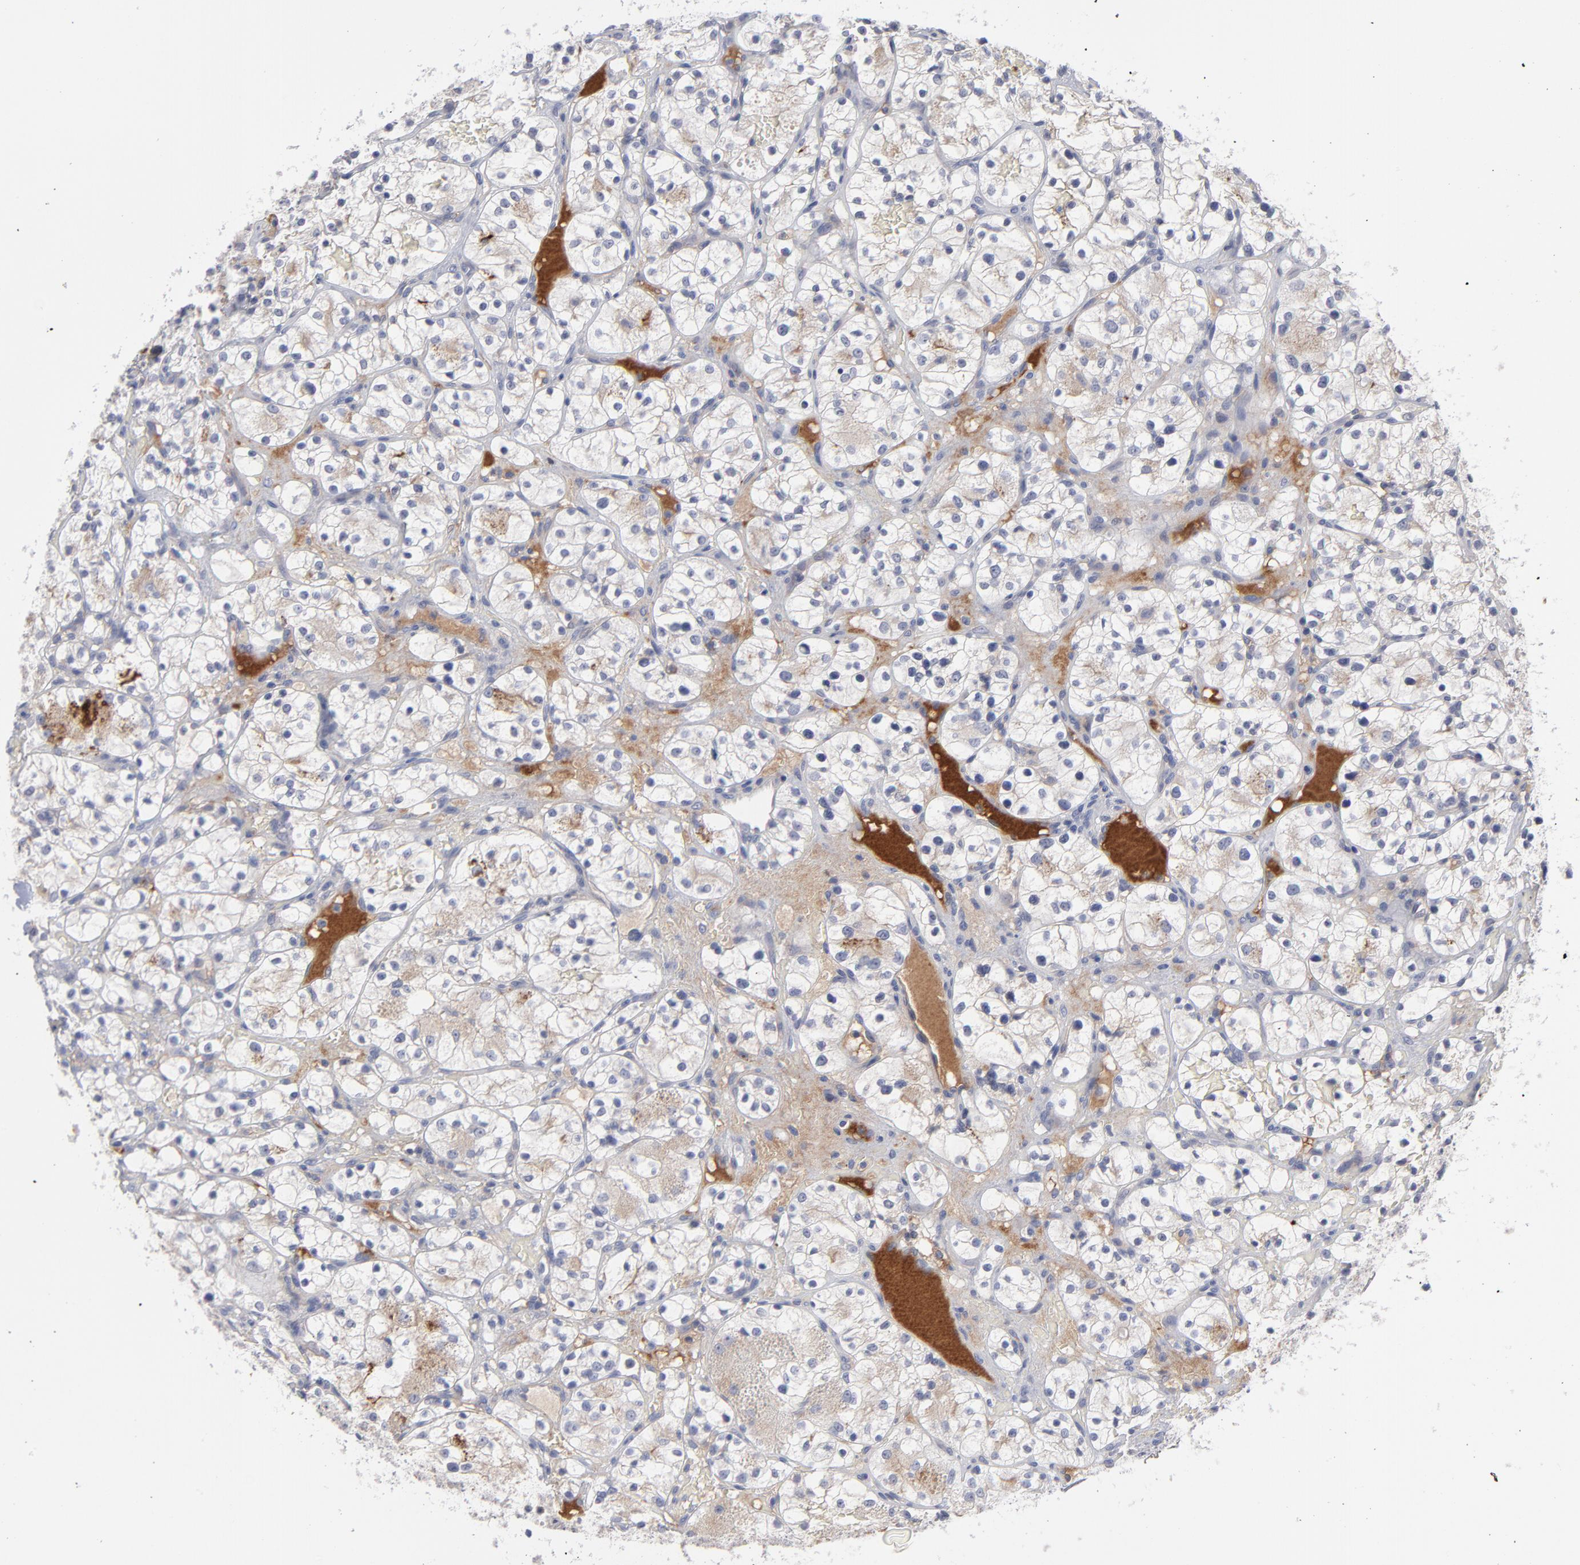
{"staining": {"intensity": "weak", "quantity": "<25%", "location": "cytoplasmic/membranous"}, "tissue": "renal cancer", "cell_type": "Tumor cells", "image_type": "cancer", "snomed": [{"axis": "morphology", "description": "Adenocarcinoma, NOS"}, {"axis": "topography", "description": "Kidney"}], "caption": "Immunohistochemistry histopathology image of neoplastic tissue: renal adenocarcinoma stained with DAB (3,3'-diaminobenzidine) demonstrates no significant protein staining in tumor cells.", "gene": "CCR3", "patient": {"sex": "female", "age": 60}}